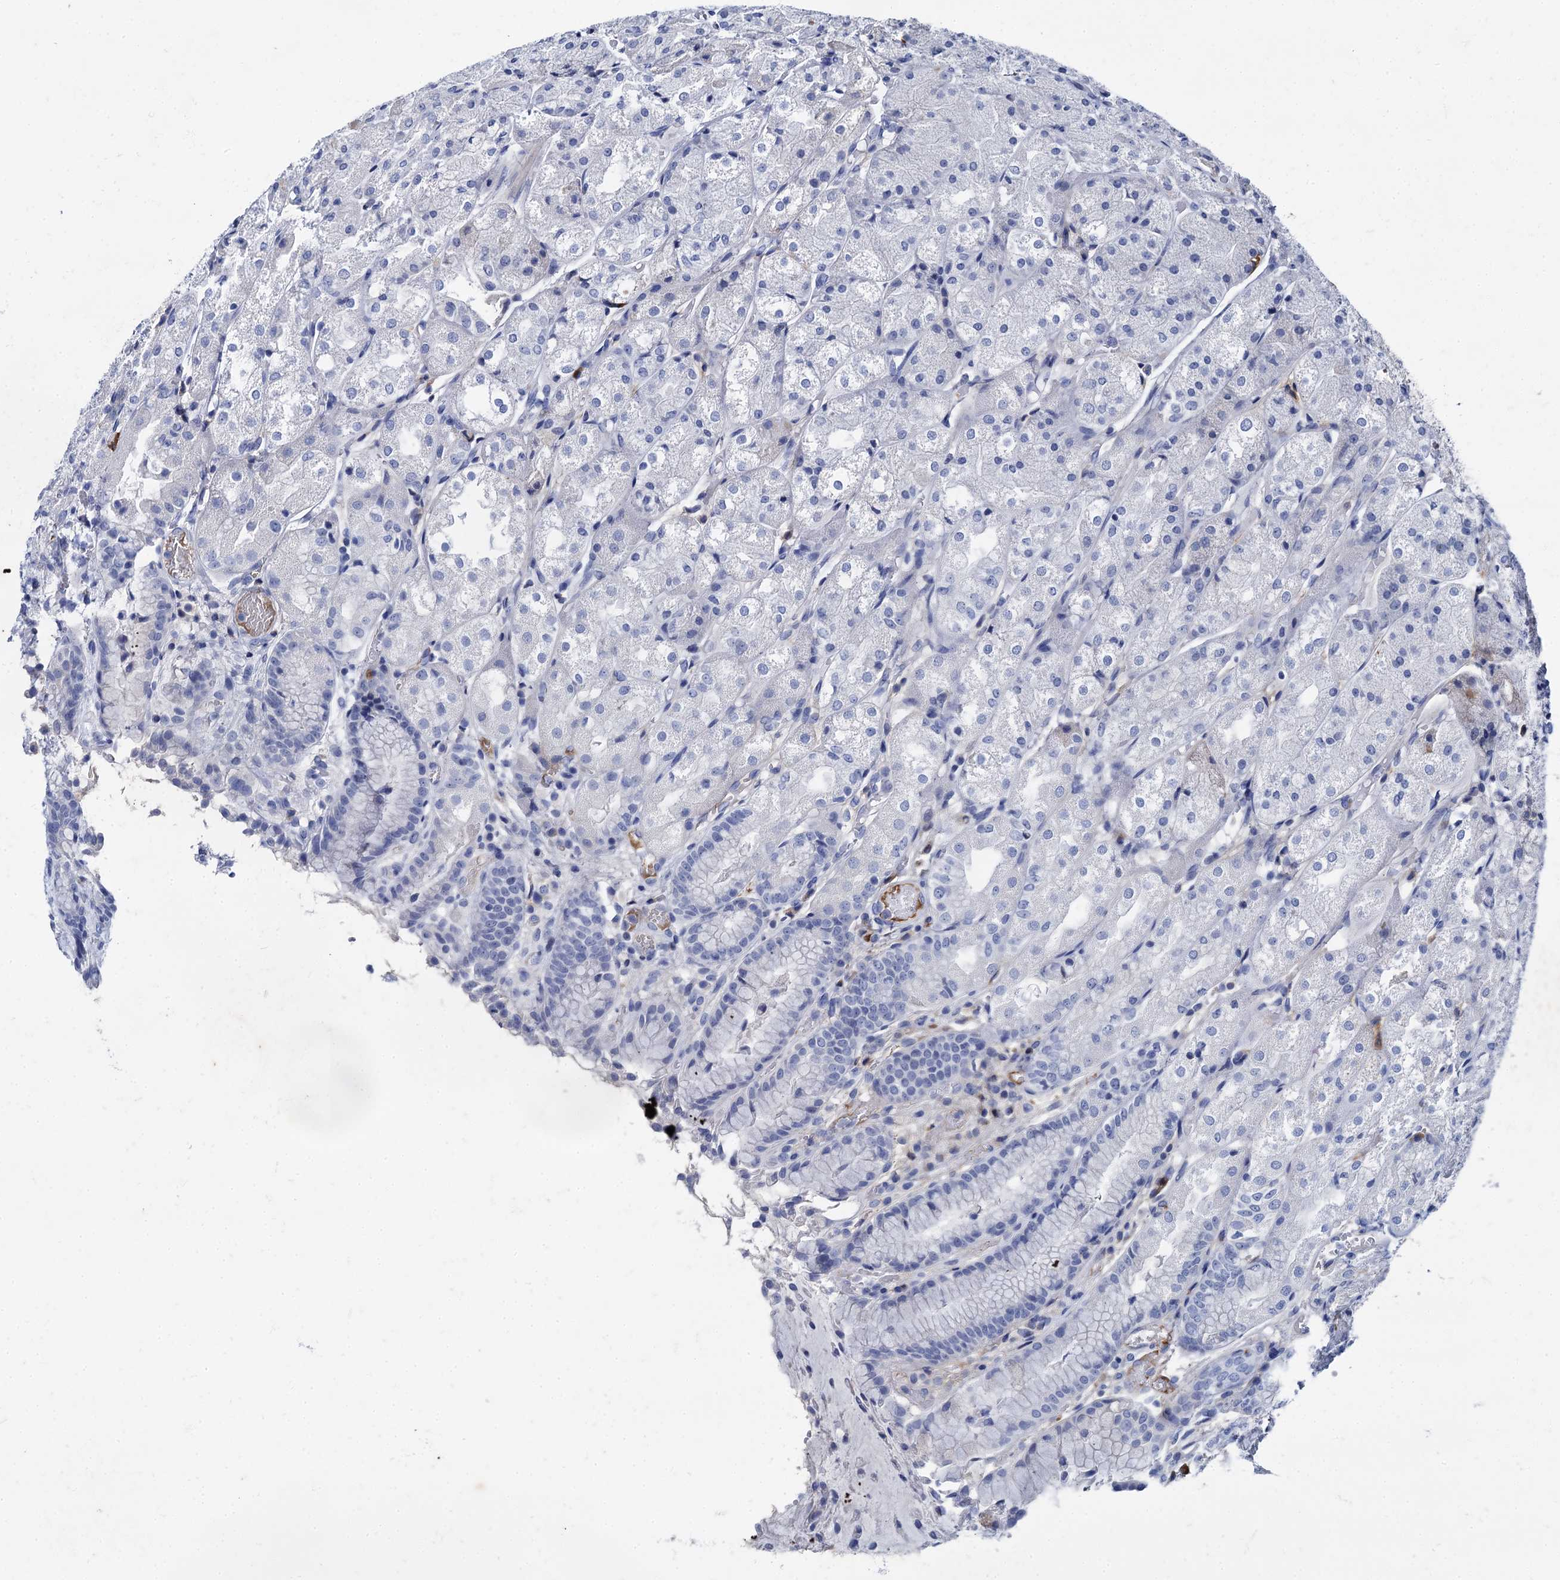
{"staining": {"intensity": "negative", "quantity": "none", "location": "none"}, "tissue": "stomach", "cell_type": "Glandular cells", "image_type": "normal", "snomed": [{"axis": "morphology", "description": "Normal tissue, NOS"}, {"axis": "topography", "description": "Stomach, upper"}], "caption": "Immunohistochemistry of benign human stomach shows no staining in glandular cells. (Immunohistochemistry, brightfield microscopy, high magnification).", "gene": "TMEM72", "patient": {"sex": "male", "age": 72}}